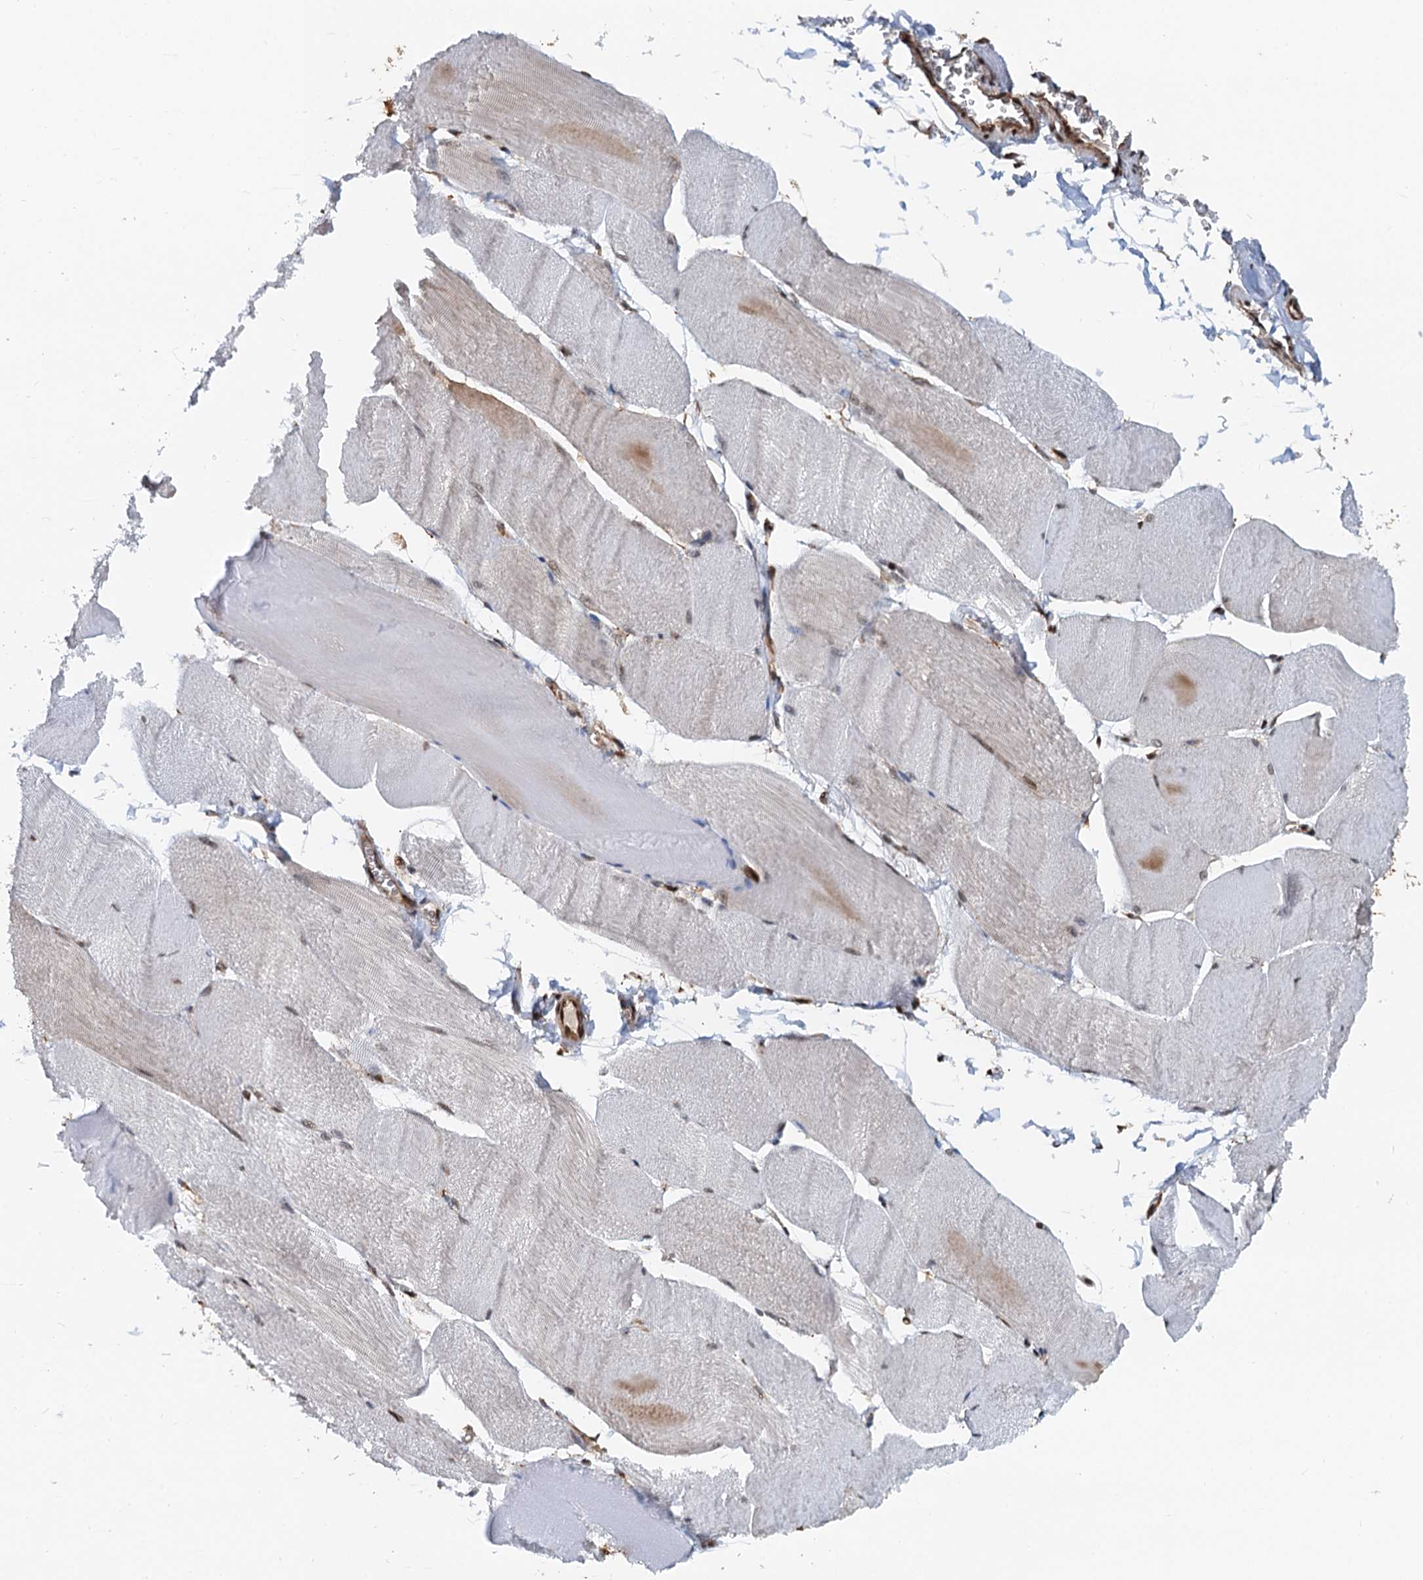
{"staining": {"intensity": "weak", "quantity": "25%-75%", "location": "nuclear"}, "tissue": "skeletal muscle", "cell_type": "Myocytes", "image_type": "normal", "snomed": [{"axis": "morphology", "description": "Normal tissue, NOS"}, {"axis": "morphology", "description": "Basal cell carcinoma"}, {"axis": "topography", "description": "Skeletal muscle"}], "caption": "Immunohistochemistry (IHC) image of unremarkable human skeletal muscle stained for a protein (brown), which displays low levels of weak nuclear expression in approximately 25%-75% of myocytes.", "gene": "CFDP1", "patient": {"sex": "female", "age": 64}}